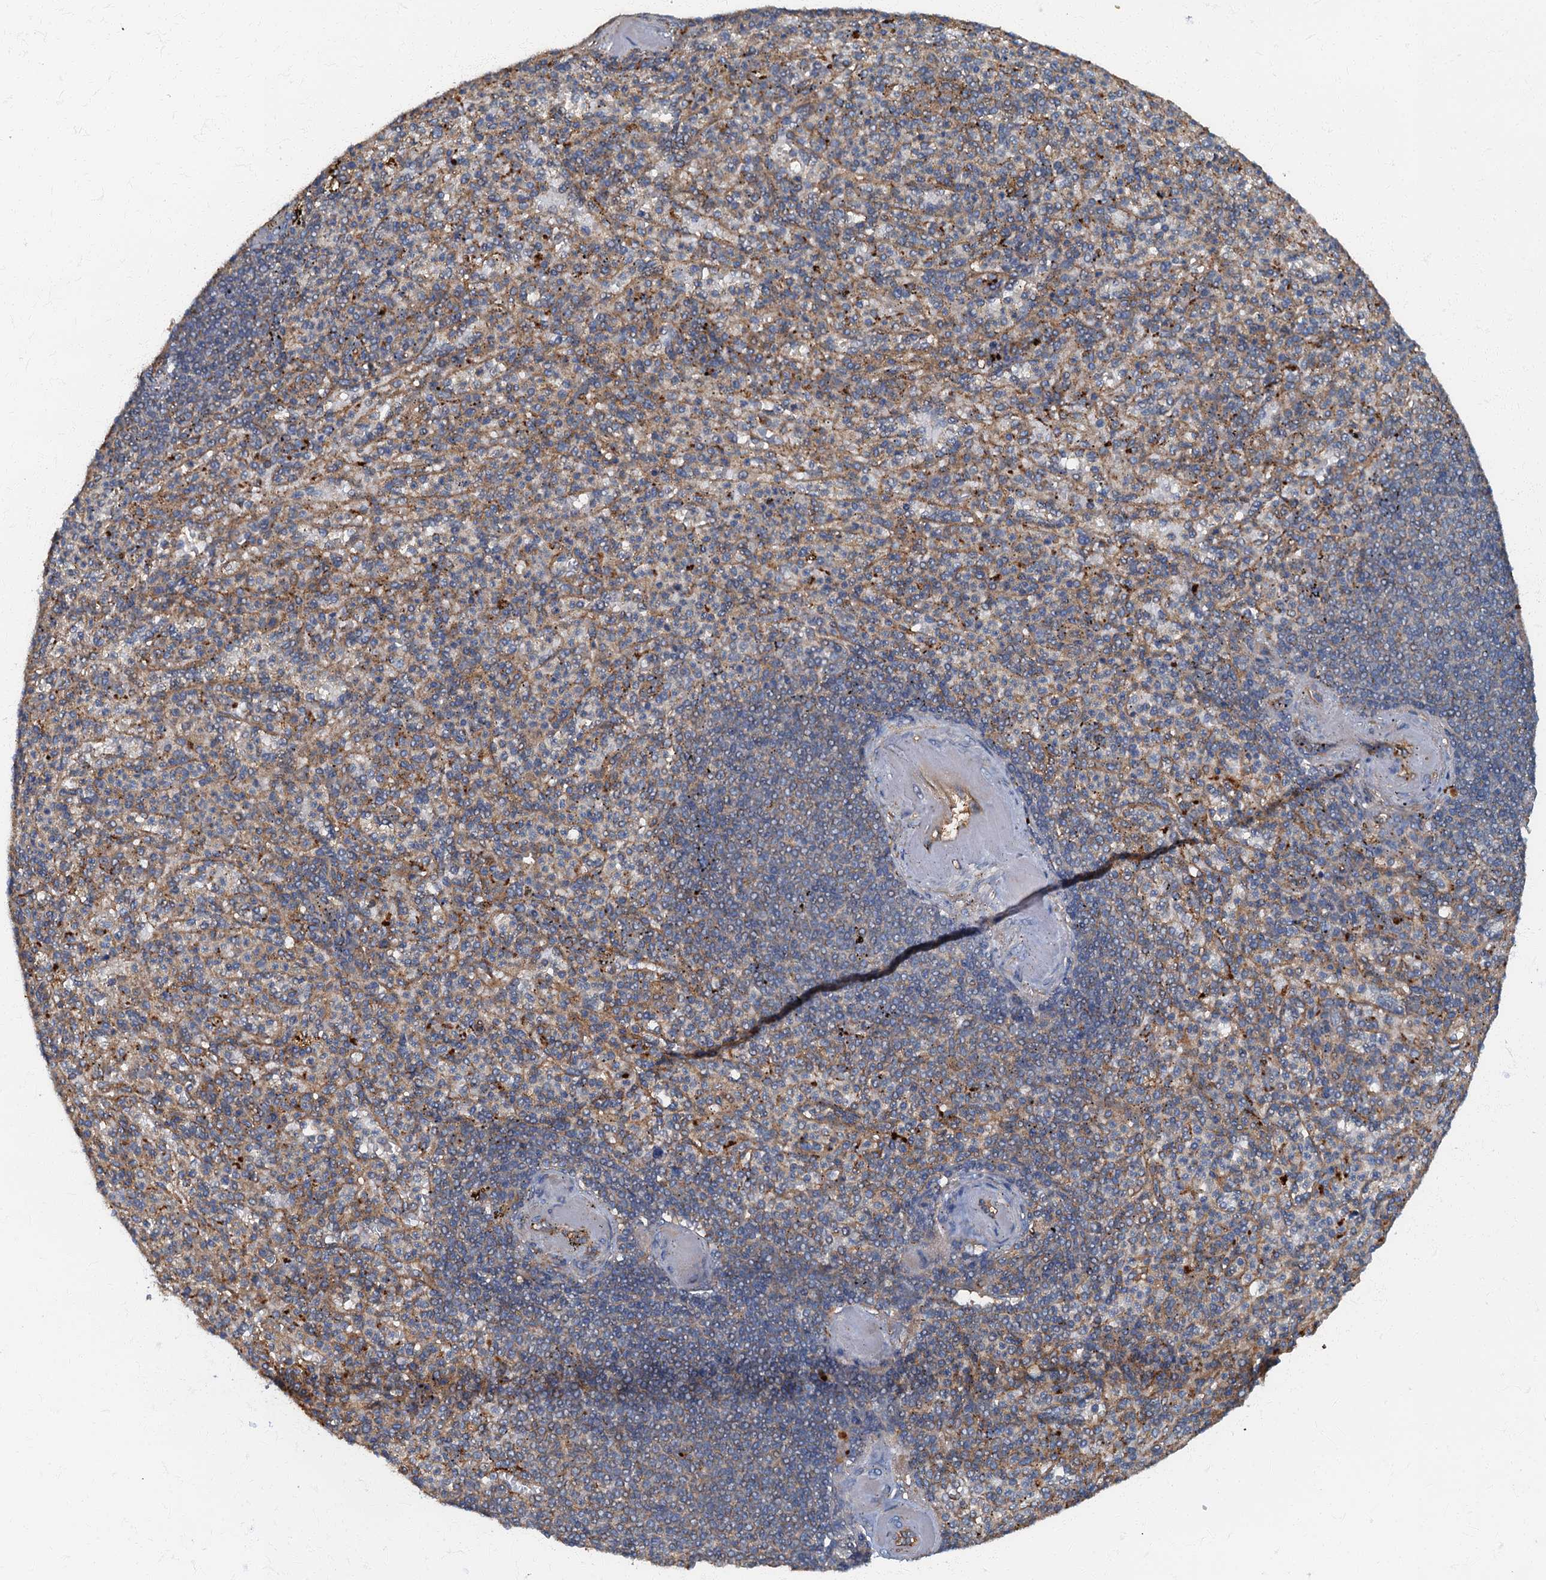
{"staining": {"intensity": "negative", "quantity": "none", "location": "none"}, "tissue": "spleen", "cell_type": "Cells in red pulp", "image_type": "normal", "snomed": [{"axis": "morphology", "description": "Normal tissue, NOS"}, {"axis": "topography", "description": "Spleen"}], "caption": "High power microscopy micrograph of an immunohistochemistry histopathology image of unremarkable spleen, revealing no significant expression in cells in red pulp. Brightfield microscopy of immunohistochemistry (IHC) stained with DAB (3,3'-diaminobenzidine) (brown) and hematoxylin (blue), captured at high magnification.", "gene": "ARL11", "patient": {"sex": "female", "age": 74}}